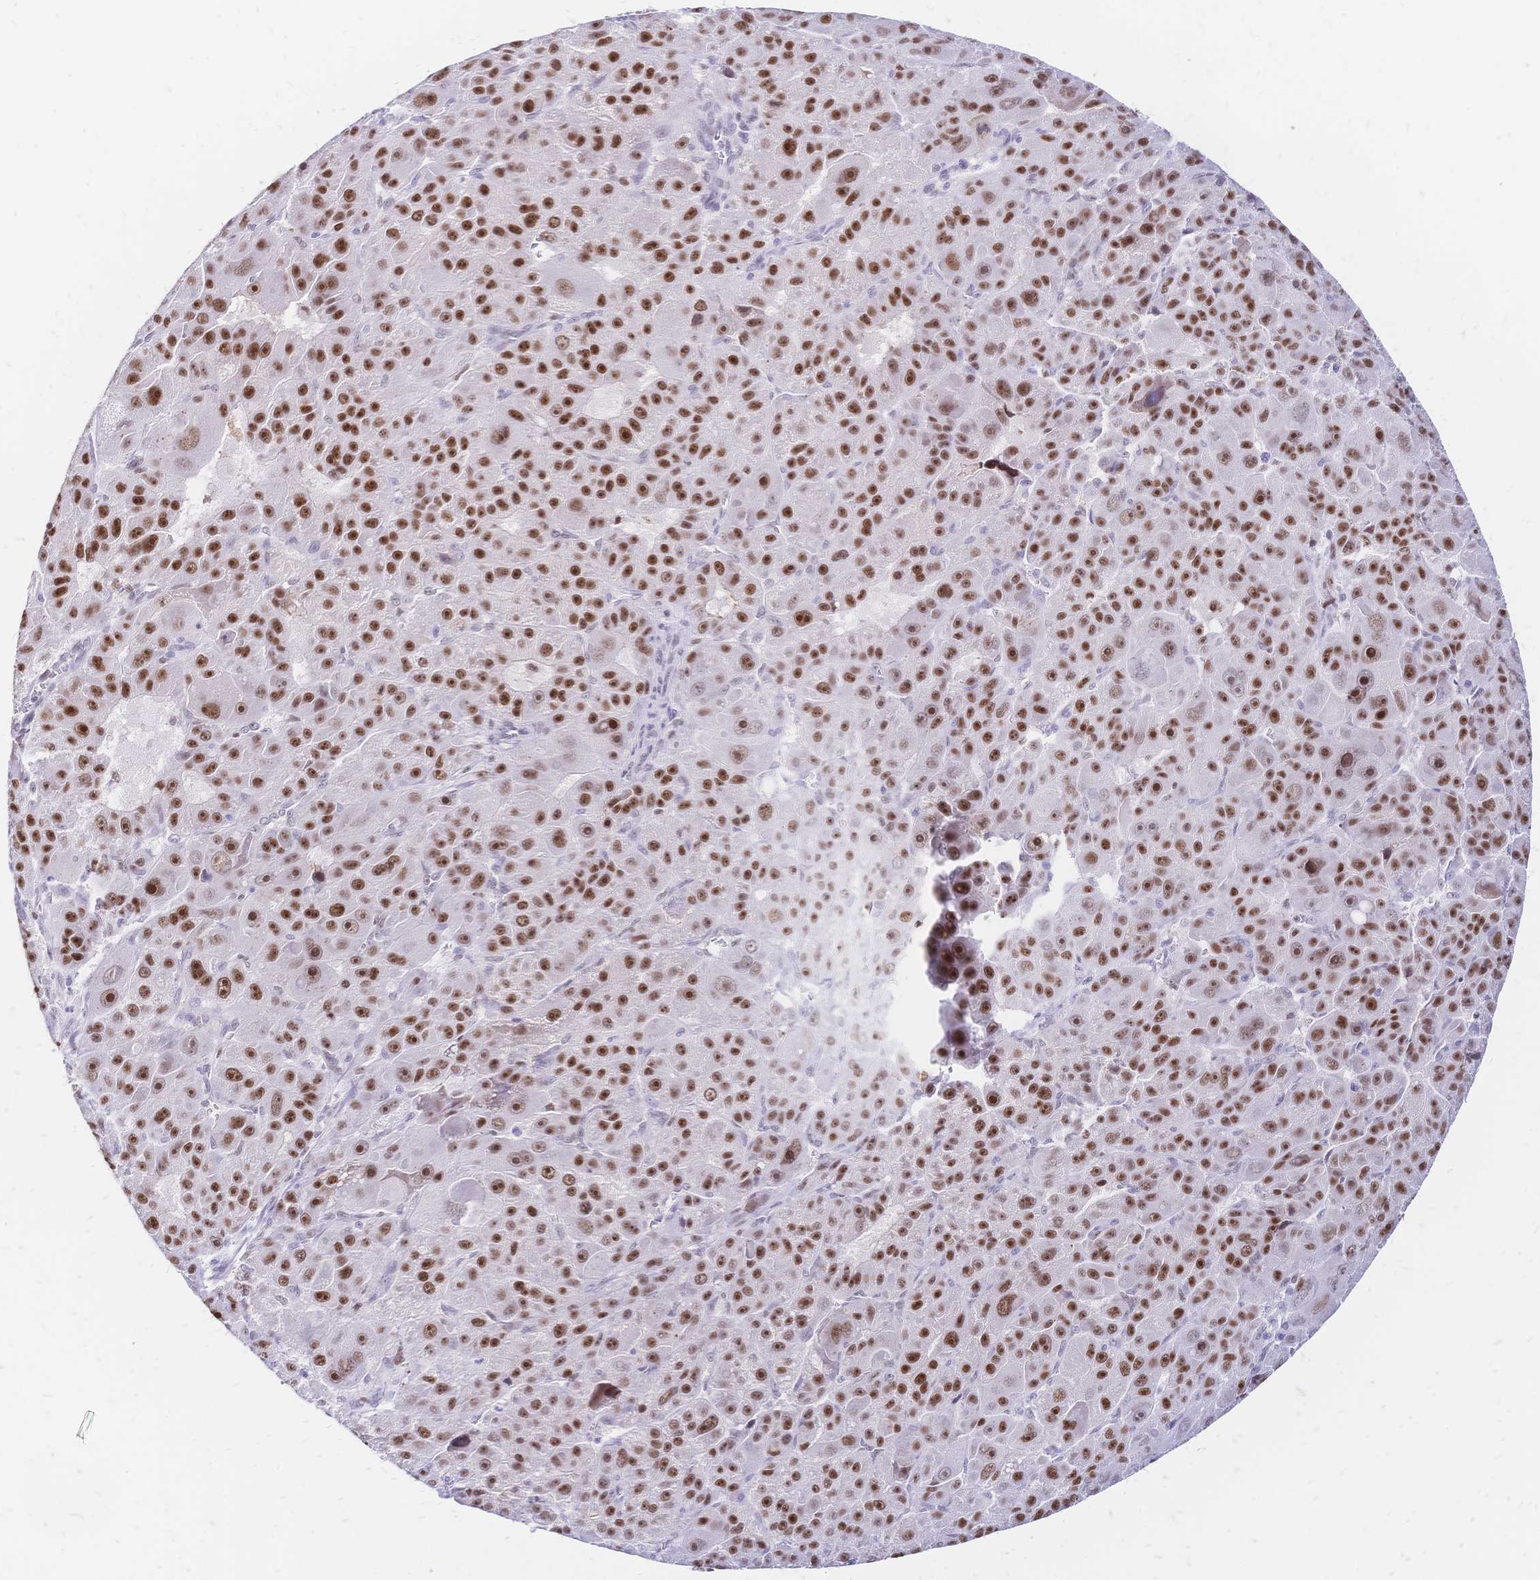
{"staining": {"intensity": "moderate", "quantity": ">75%", "location": "nuclear"}, "tissue": "liver cancer", "cell_type": "Tumor cells", "image_type": "cancer", "snomed": [{"axis": "morphology", "description": "Carcinoma, Hepatocellular, NOS"}, {"axis": "topography", "description": "Liver"}], "caption": "Immunohistochemical staining of human hepatocellular carcinoma (liver) demonstrates medium levels of moderate nuclear positivity in approximately >75% of tumor cells.", "gene": "NFIC", "patient": {"sex": "male", "age": 76}}